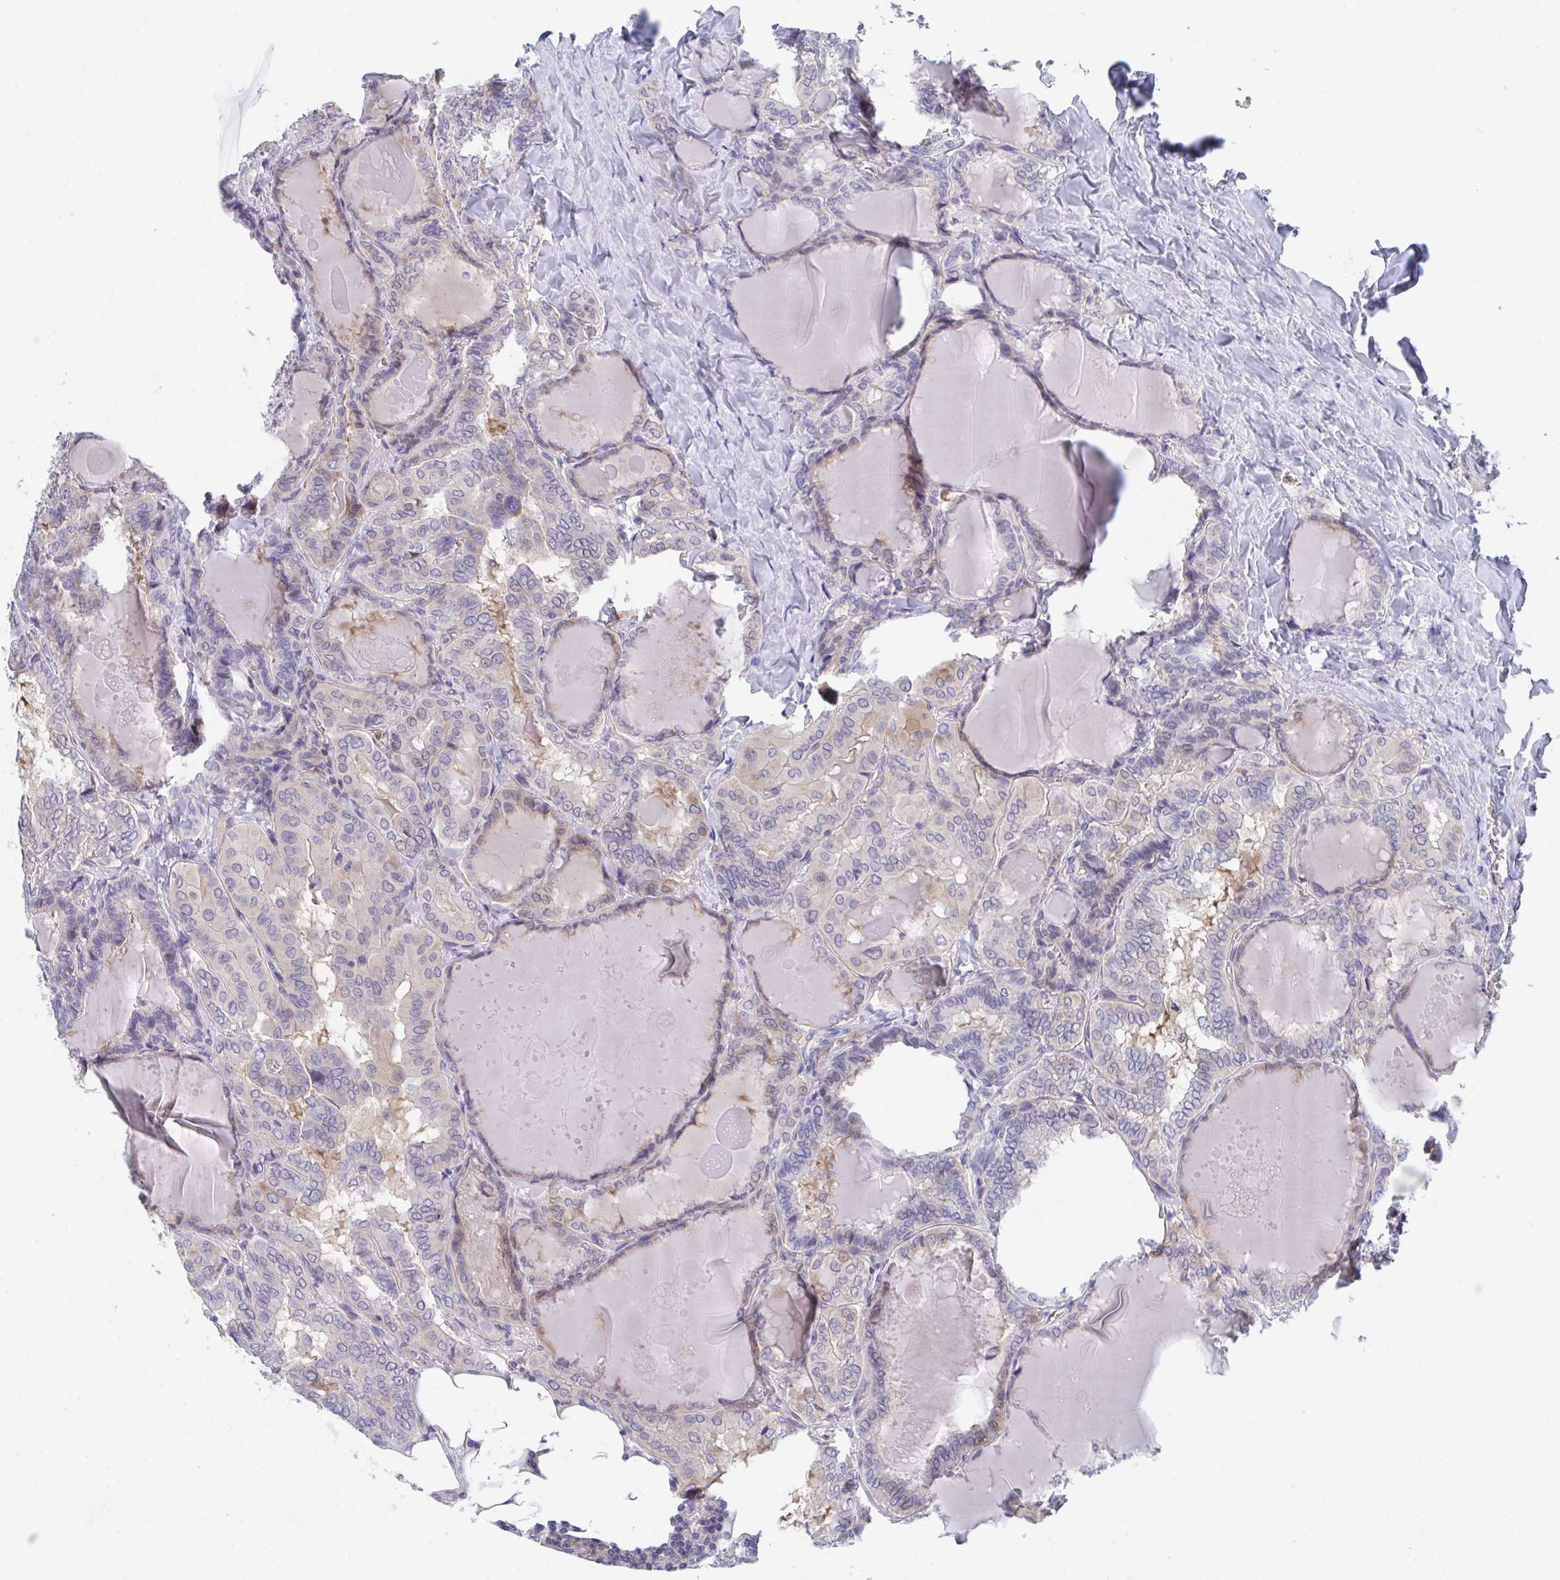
{"staining": {"intensity": "moderate", "quantity": "<25%", "location": "cytoplasmic/membranous,nuclear"}, "tissue": "thyroid cancer", "cell_type": "Tumor cells", "image_type": "cancer", "snomed": [{"axis": "morphology", "description": "Papillary adenocarcinoma, NOS"}, {"axis": "topography", "description": "Thyroid gland"}], "caption": "Immunohistochemistry (IHC) histopathology image of neoplastic tissue: thyroid cancer (papillary adenocarcinoma) stained using immunohistochemistry displays low levels of moderate protein expression localized specifically in the cytoplasmic/membranous and nuclear of tumor cells, appearing as a cytoplasmic/membranous and nuclear brown color.", "gene": "P2RX3", "patient": {"sex": "female", "age": 46}}